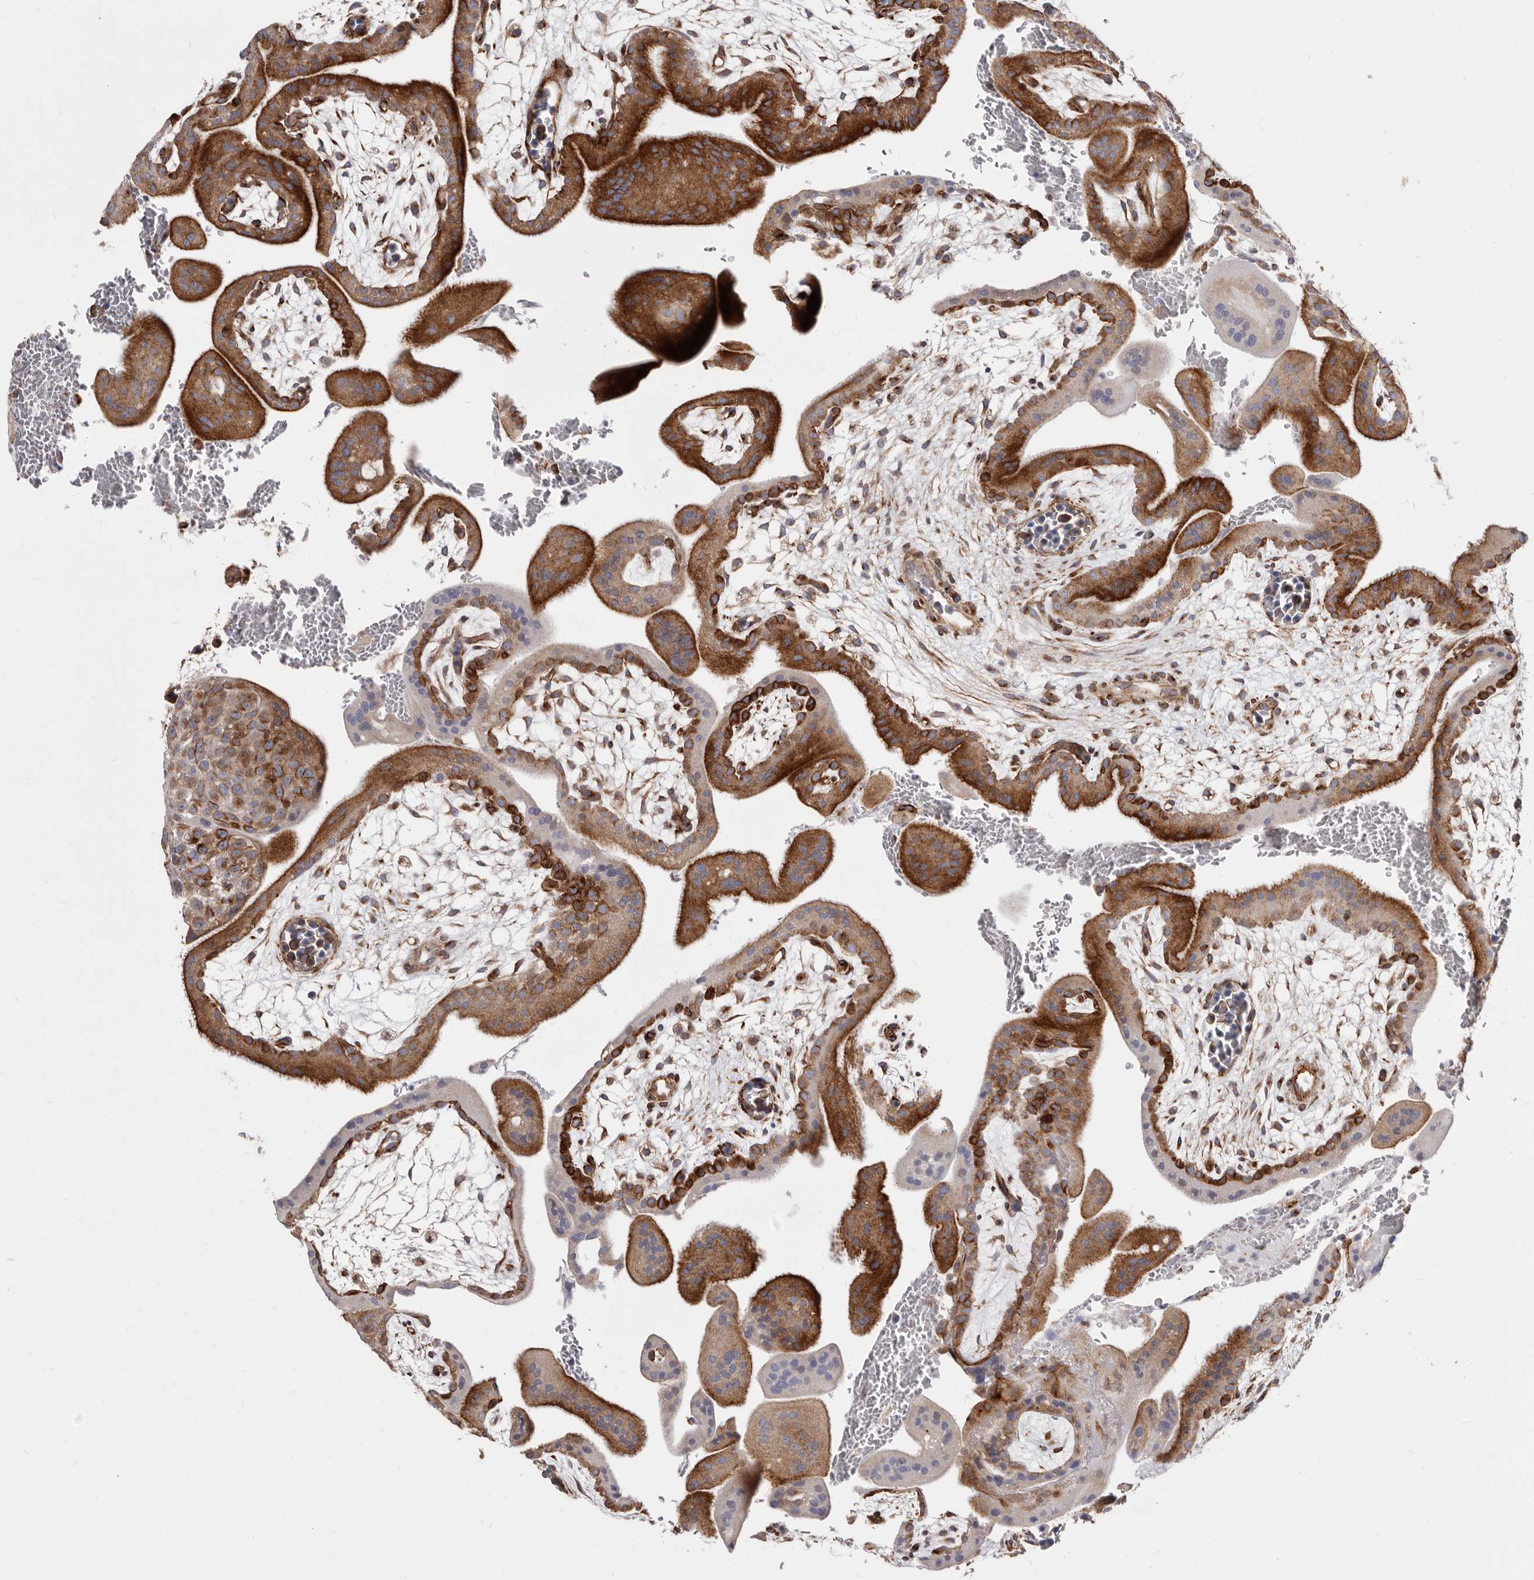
{"staining": {"intensity": "moderate", "quantity": "25%-75%", "location": "cytoplasmic/membranous"}, "tissue": "placenta", "cell_type": "Decidual cells", "image_type": "normal", "snomed": [{"axis": "morphology", "description": "Normal tissue, NOS"}, {"axis": "topography", "description": "Placenta"}], "caption": "Immunohistochemical staining of benign human placenta exhibits 25%-75% levels of moderate cytoplasmic/membranous protein expression in approximately 25%-75% of decidual cells. (Stains: DAB in brown, nuclei in blue, Microscopy: brightfield microscopy at high magnification).", "gene": "TIMM17B", "patient": {"sex": "female", "age": 35}}